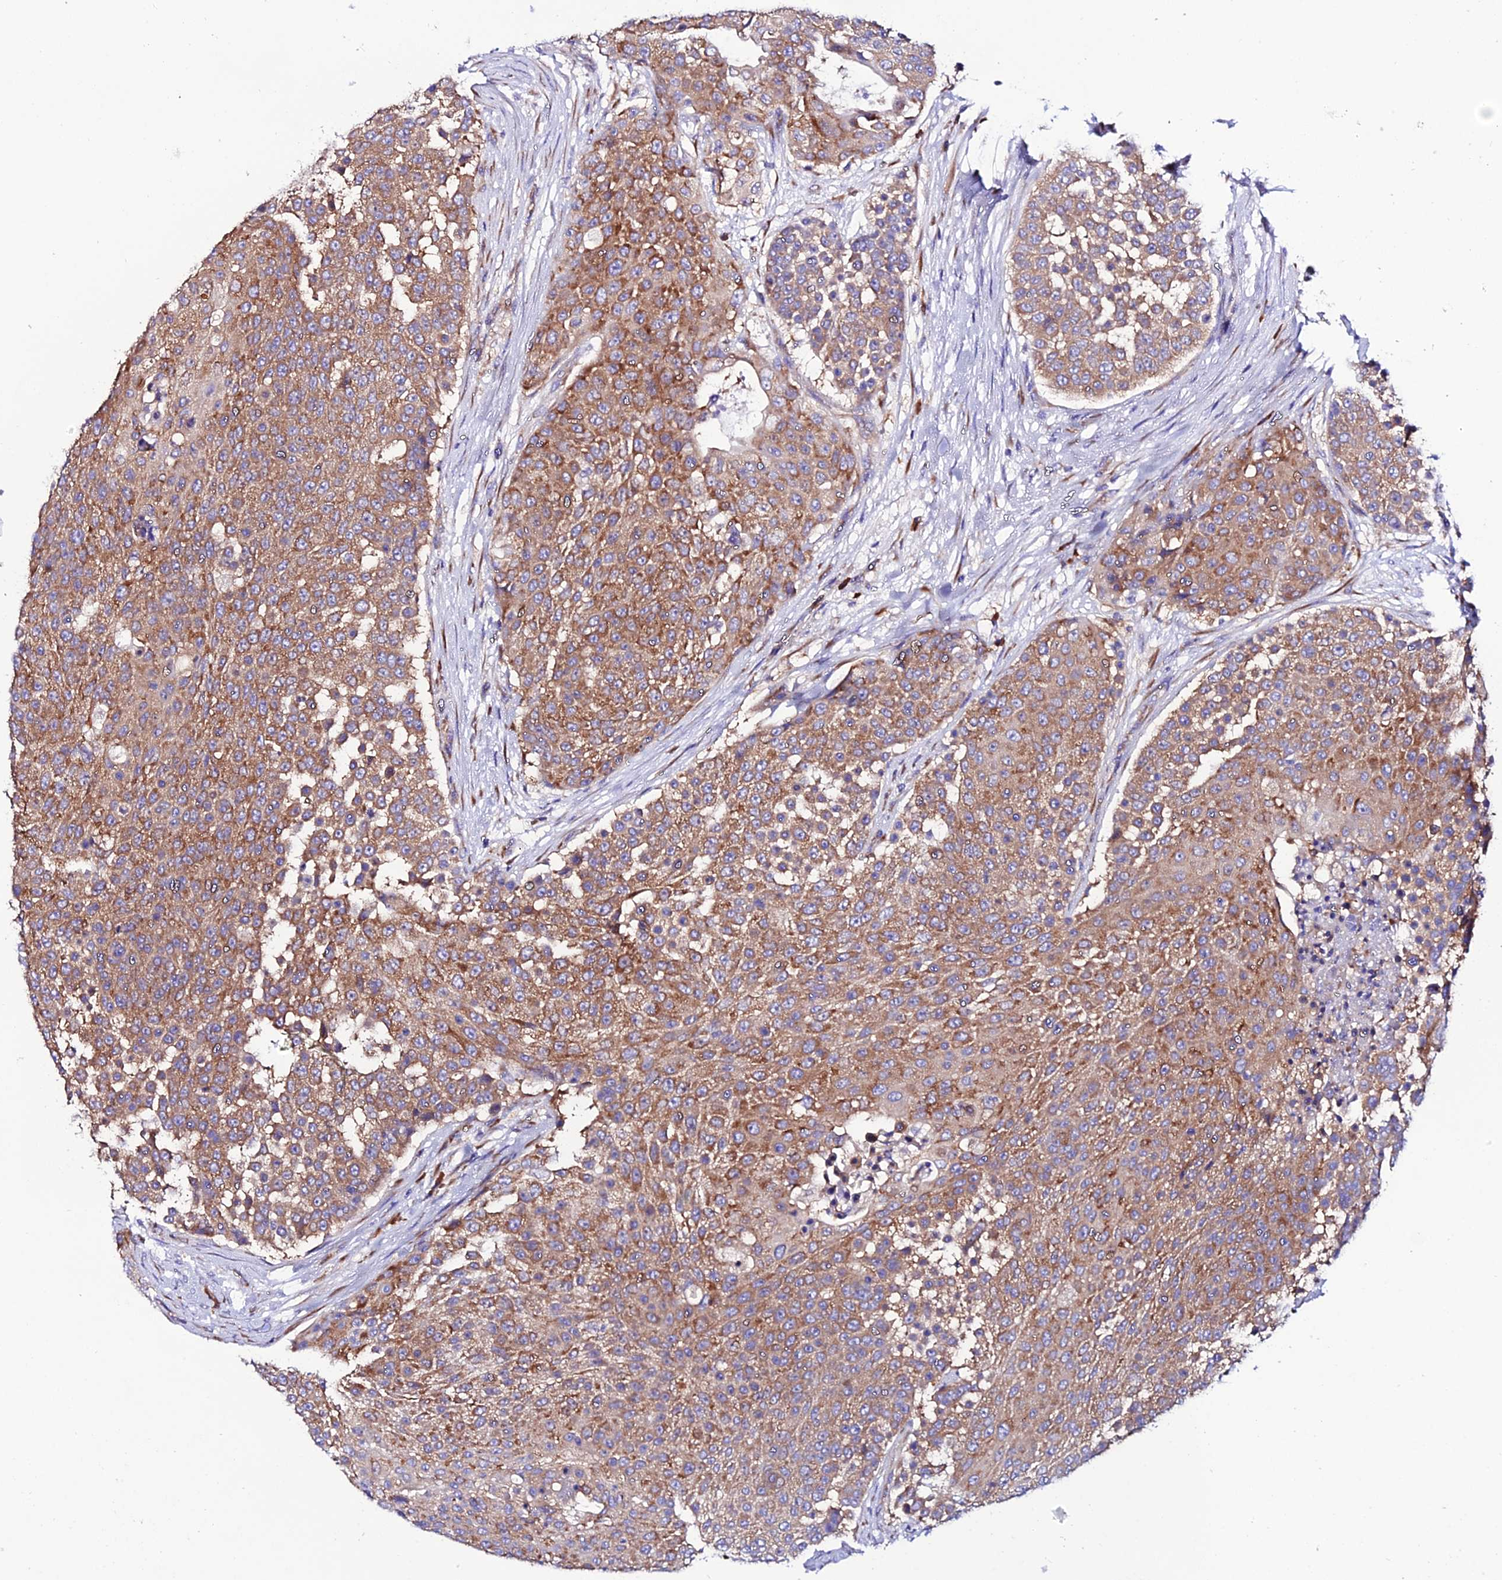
{"staining": {"intensity": "moderate", "quantity": ">75%", "location": "cytoplasmic/membranous"}, "tissue": "urothelial cancer", "cell_type": "Tumor cells", "image_type": "cancer", "snomed": [{"axis": "morphology", "description": "Urothelial carcinoma, High grade"}, {"axis": "topography", "description": "Urinary bladder"}], "caption": "Immunohistochemistry (IHC) (DAB (3,3'-diaminobenzidine)) staining of high-grade urothelial carcinoma shows moderate cytoplasmic/membranous protein expression in approximately >75% of tumor cells.", "gene": "EEF1G", "patient": {"sex": "female", "age": 63}}